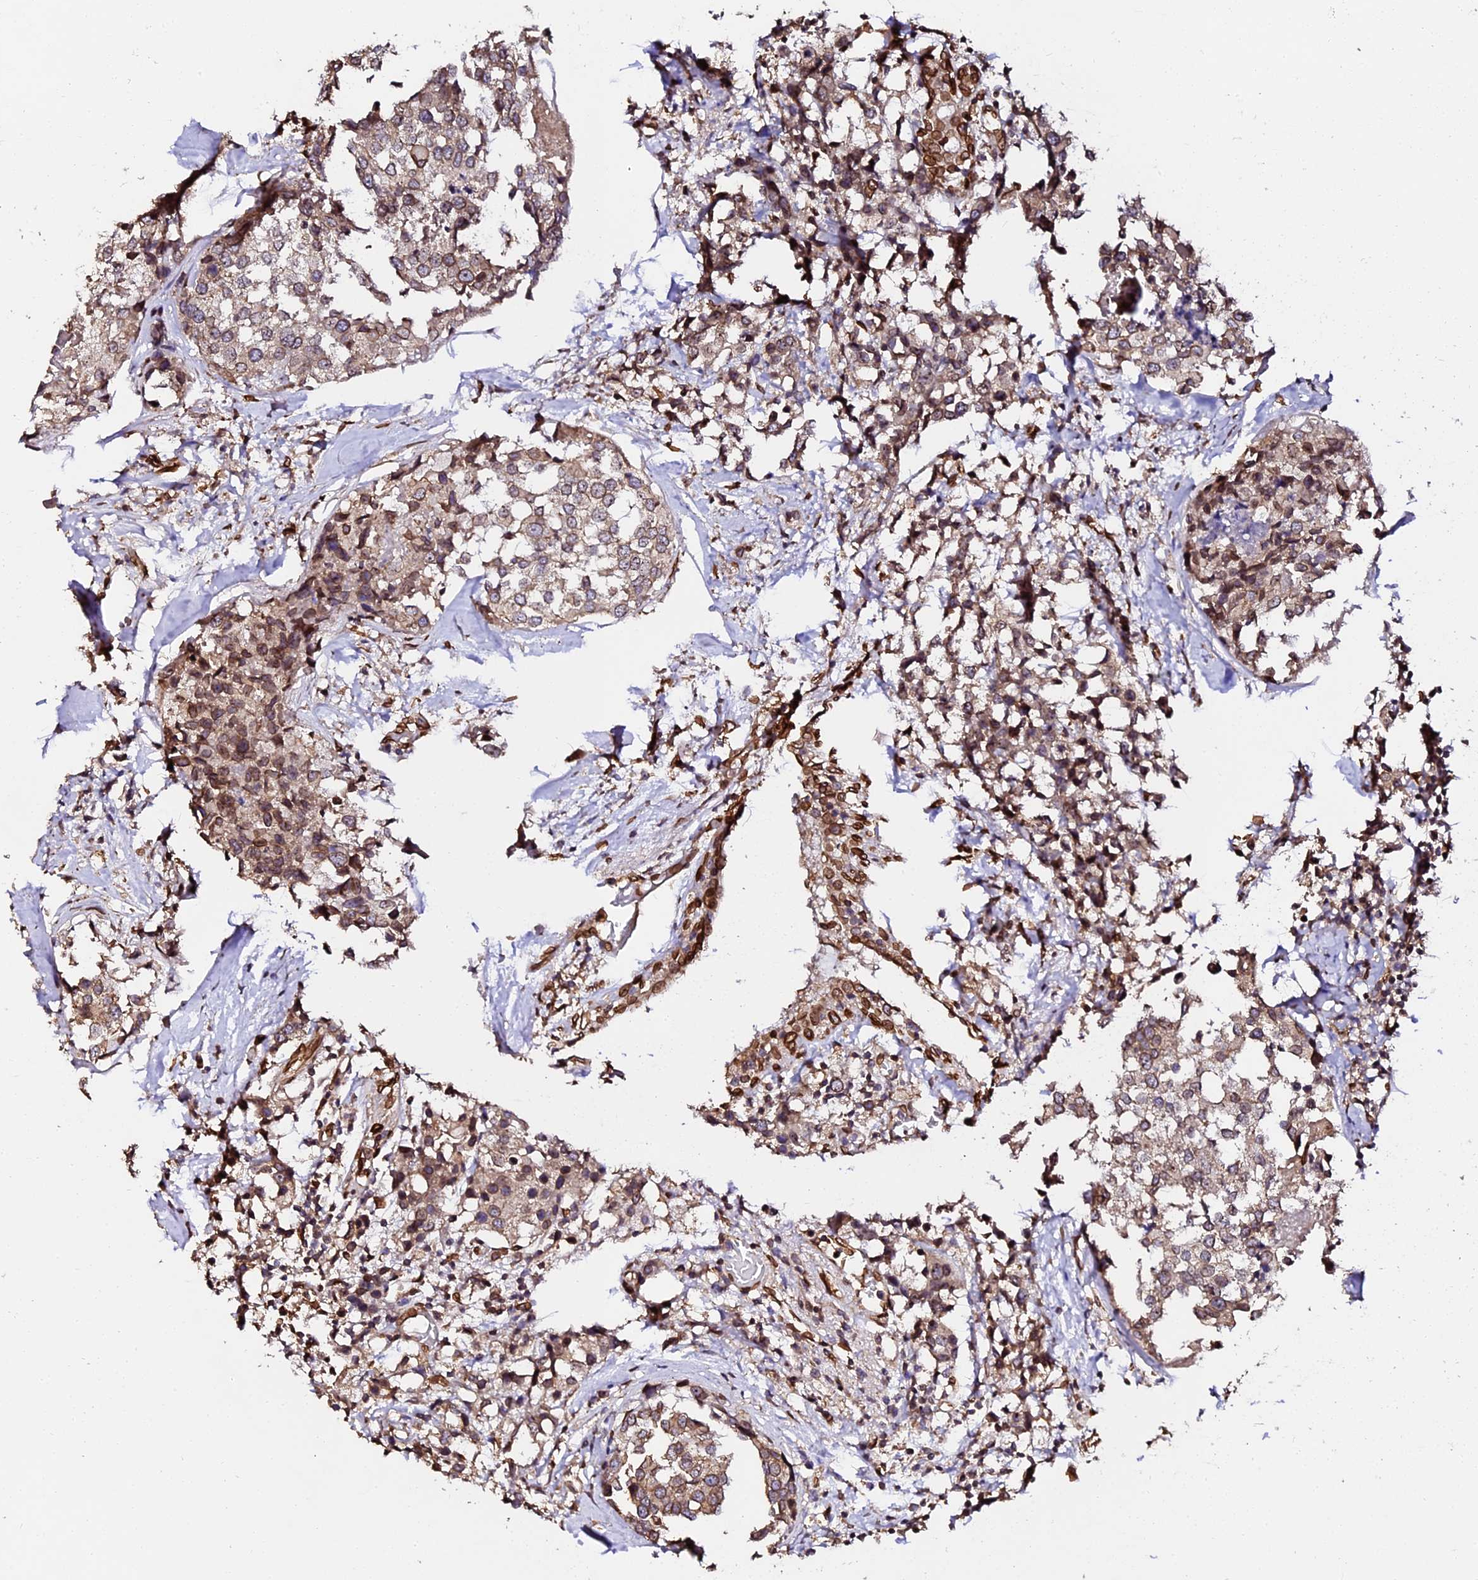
{"staining": {"intensity": "moderate", "quantity": ">75%", "location": "cytoplasmic/membranous,nuclear"}, "tissue": "breast cancer", "cell_type": "Tumor cells", "image_type": "cancer", "snomed": [{"axis": "morphology", "description": "Lobular carcinoma"}, {"axis": "topography", "description": "Breast"}], "caption": "Protein staining exhibits moderate cytoplasmic/membranous and nuclear expression in approximately >75% of tumor cells in breast cancer (lobular carcinoma).", "gene": "ANAPC5", "patient": {"sex": "female", "age": 59}}